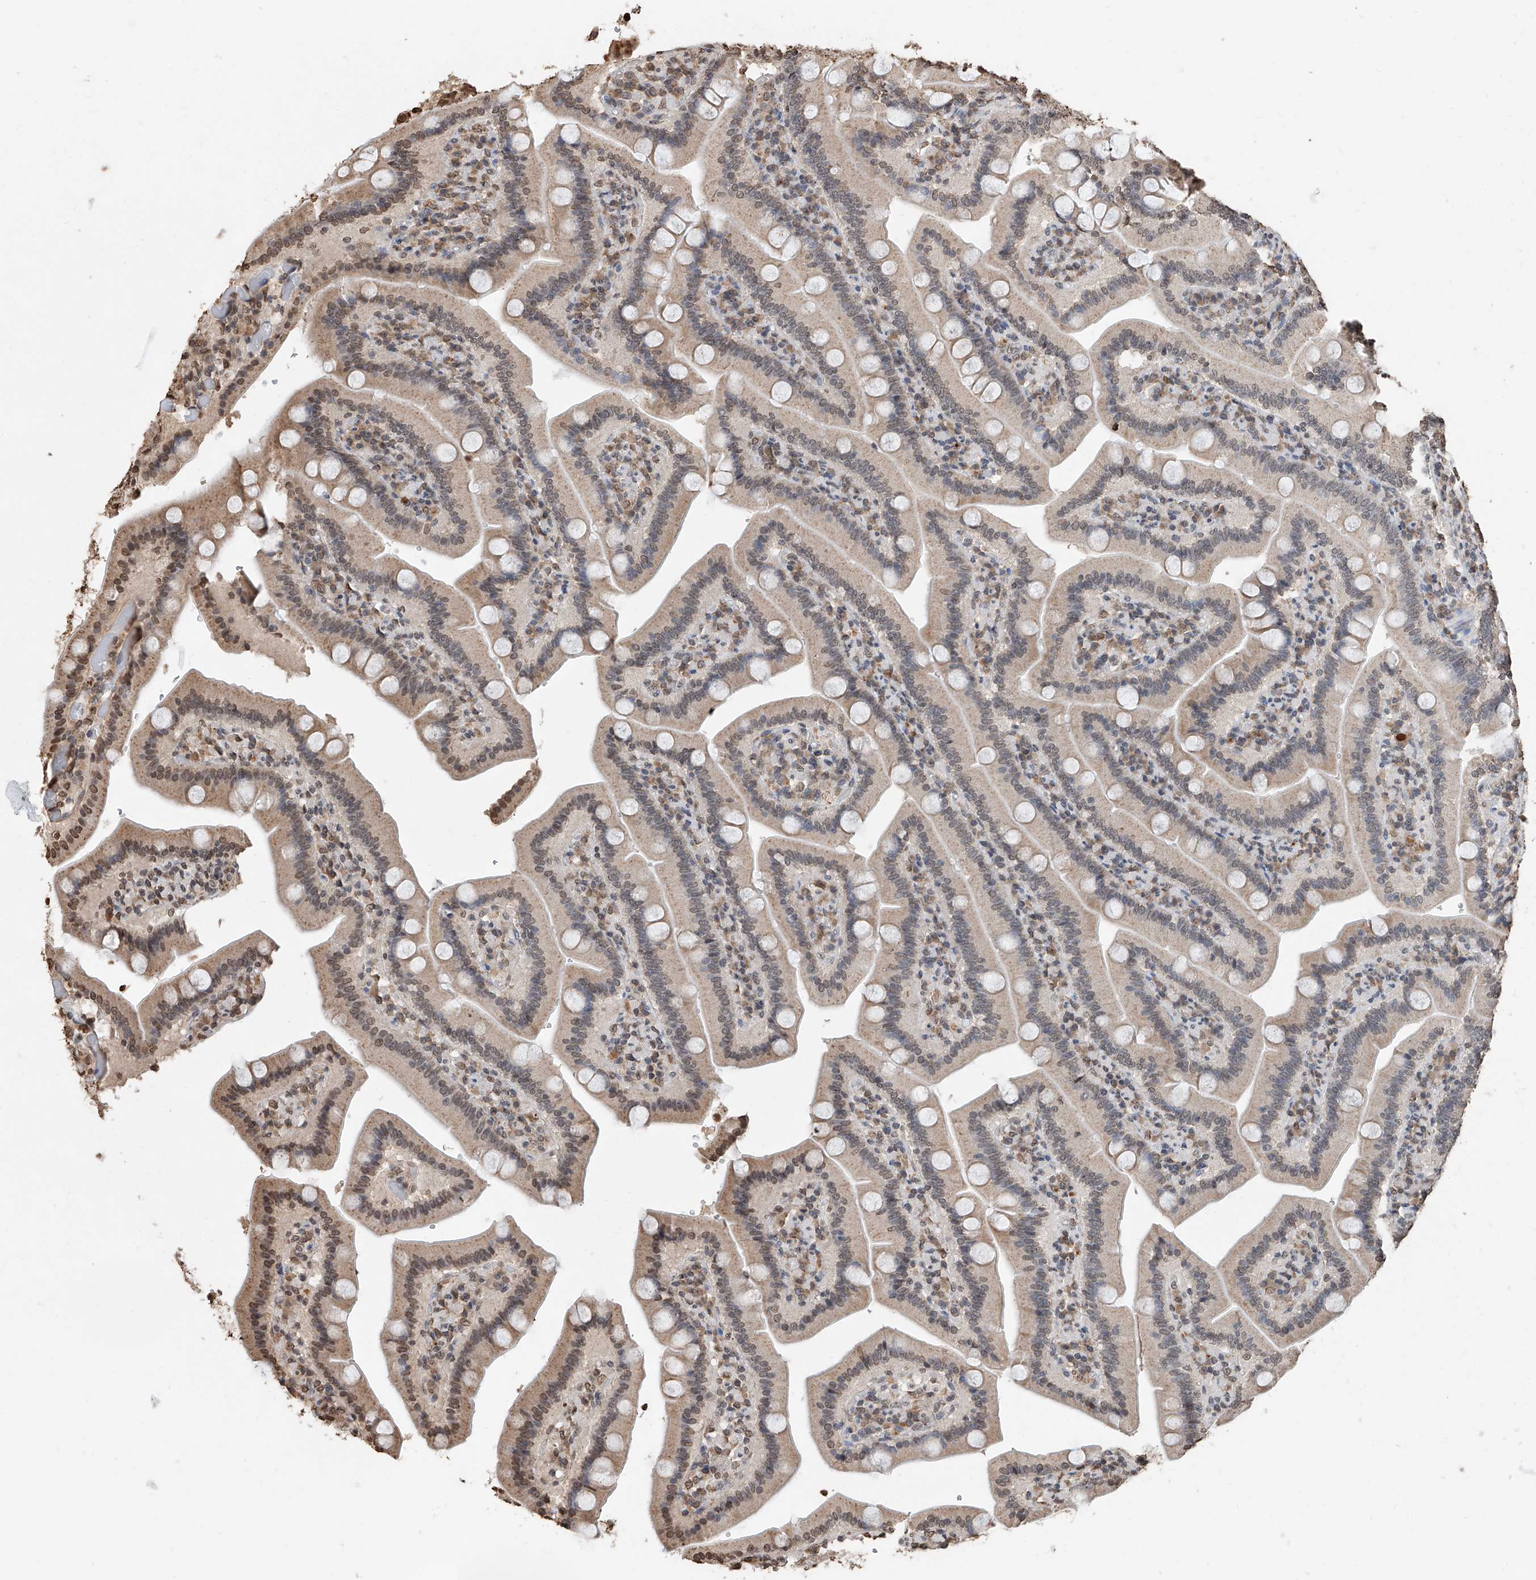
{"staining": {"intensity": "weak", "quantity": ">75%", "location": "cytoplasmic/membranous,nuclear"}, "tissue": "duodenum", "cell_type": "Glandular cells", "image_type": "normal", "snomed": [{"axis": "morphology", "description": "Normal tissue, NOS"}, {"axis": "topography", "description": "Duodenum"}], "caption": "Protein expression analysis of normal duodenum reveals weak cytoplasmic/membranous,nuclear positivity in approximately >75% of glandular cells.", "gene": "RP9", "patient": {"sex": "female", "age": 62}}